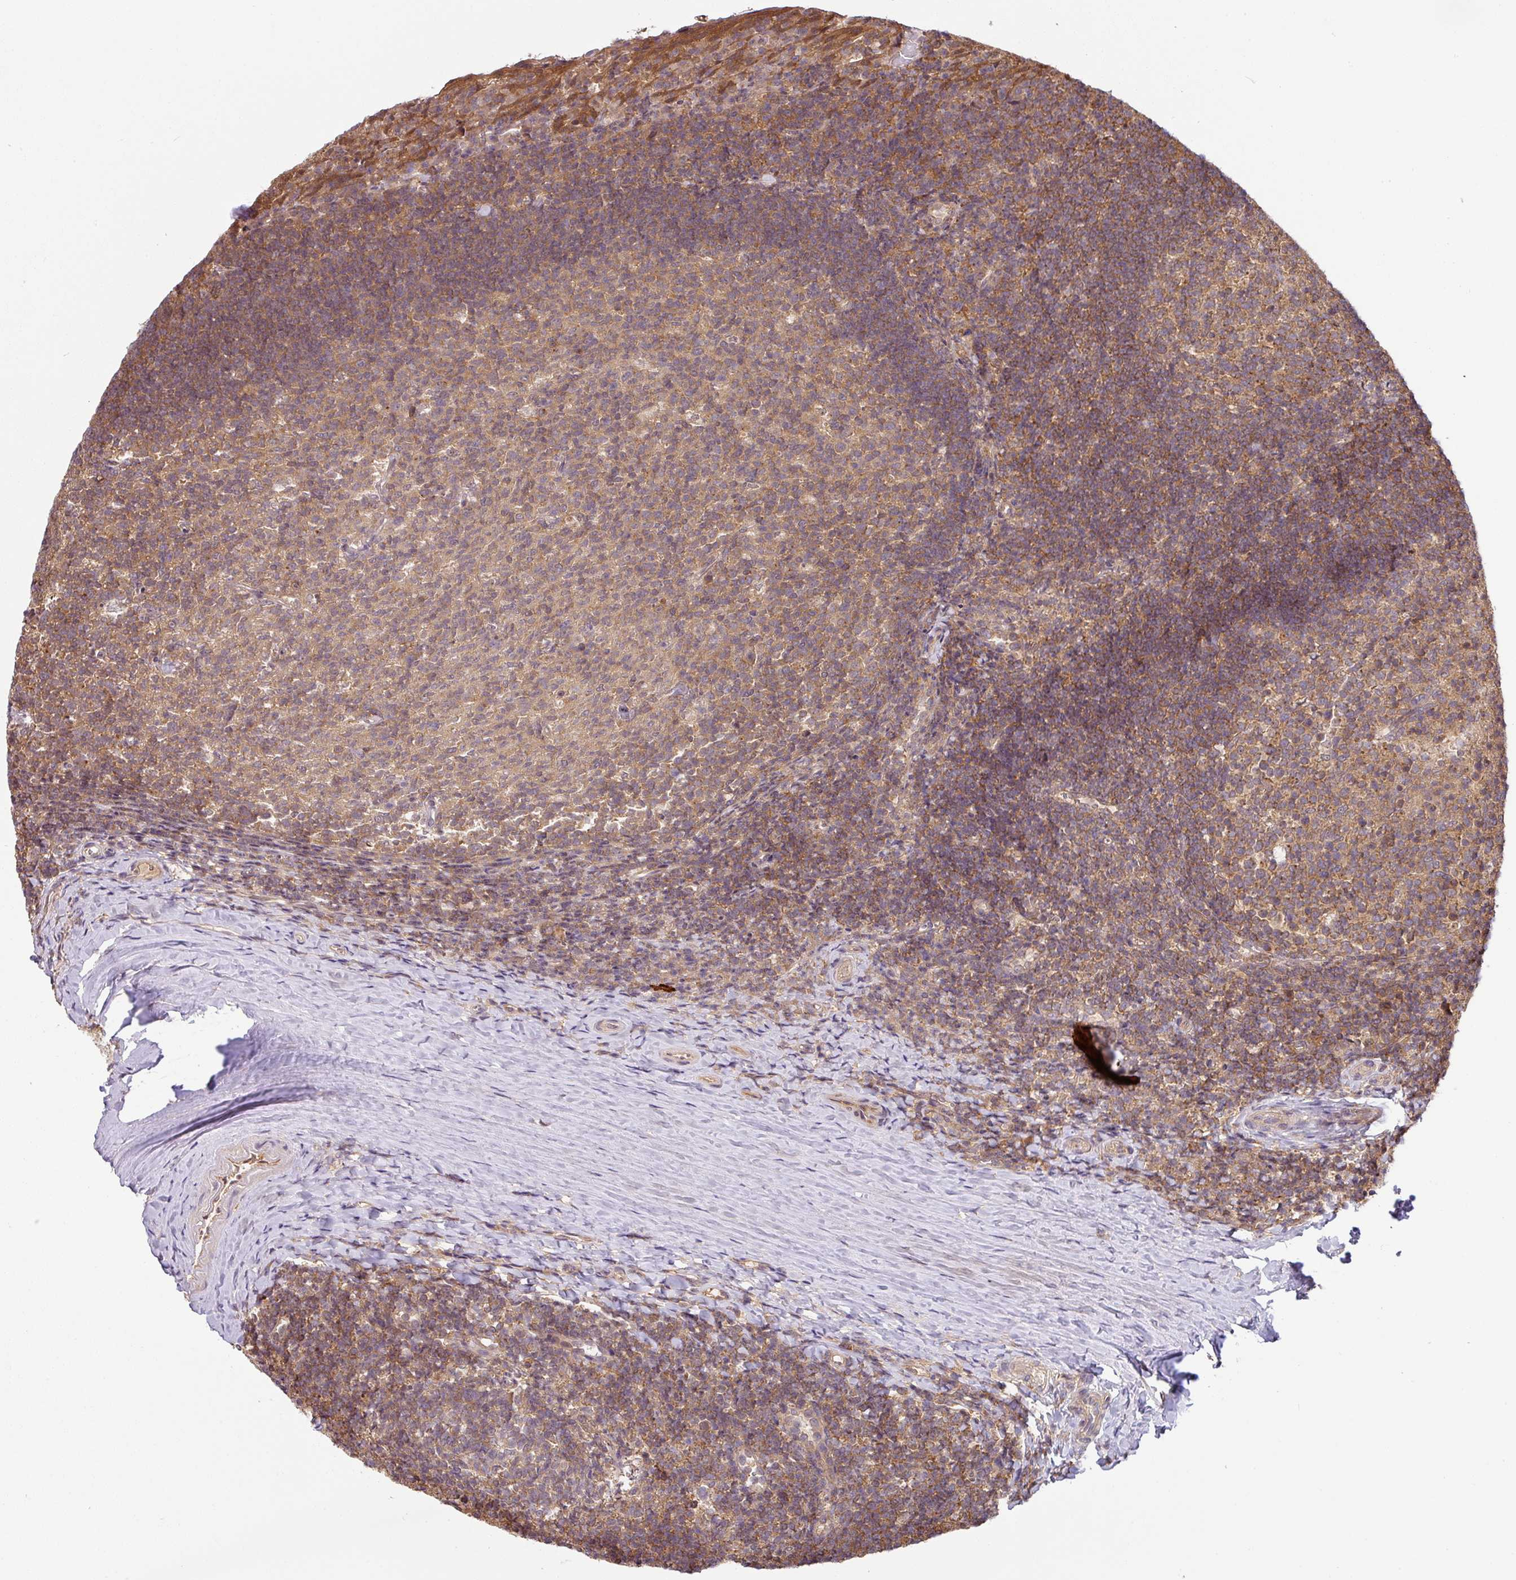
{"staining": {"intensity": "moderate", "quantity": "<25%", "location": "cytoplasmic/membranous"}, "tissue": "tonsil", "cell_type": "Germinal center cells", "image_type": "normal", "snomed": [{"axis": "morphology", "description": "Normal tissue, NOS"}, {"axis": "topography", "description": "Tonsil"}], "caption": "Approximately <25% of germinal center cells in normal human tonsil exhibit moderate cytoplasmic/membranous protein expression as visualized by brown immunohistochemical staining.", "gene": "SHB", "patient": {"sex": "female", "age": 10}}